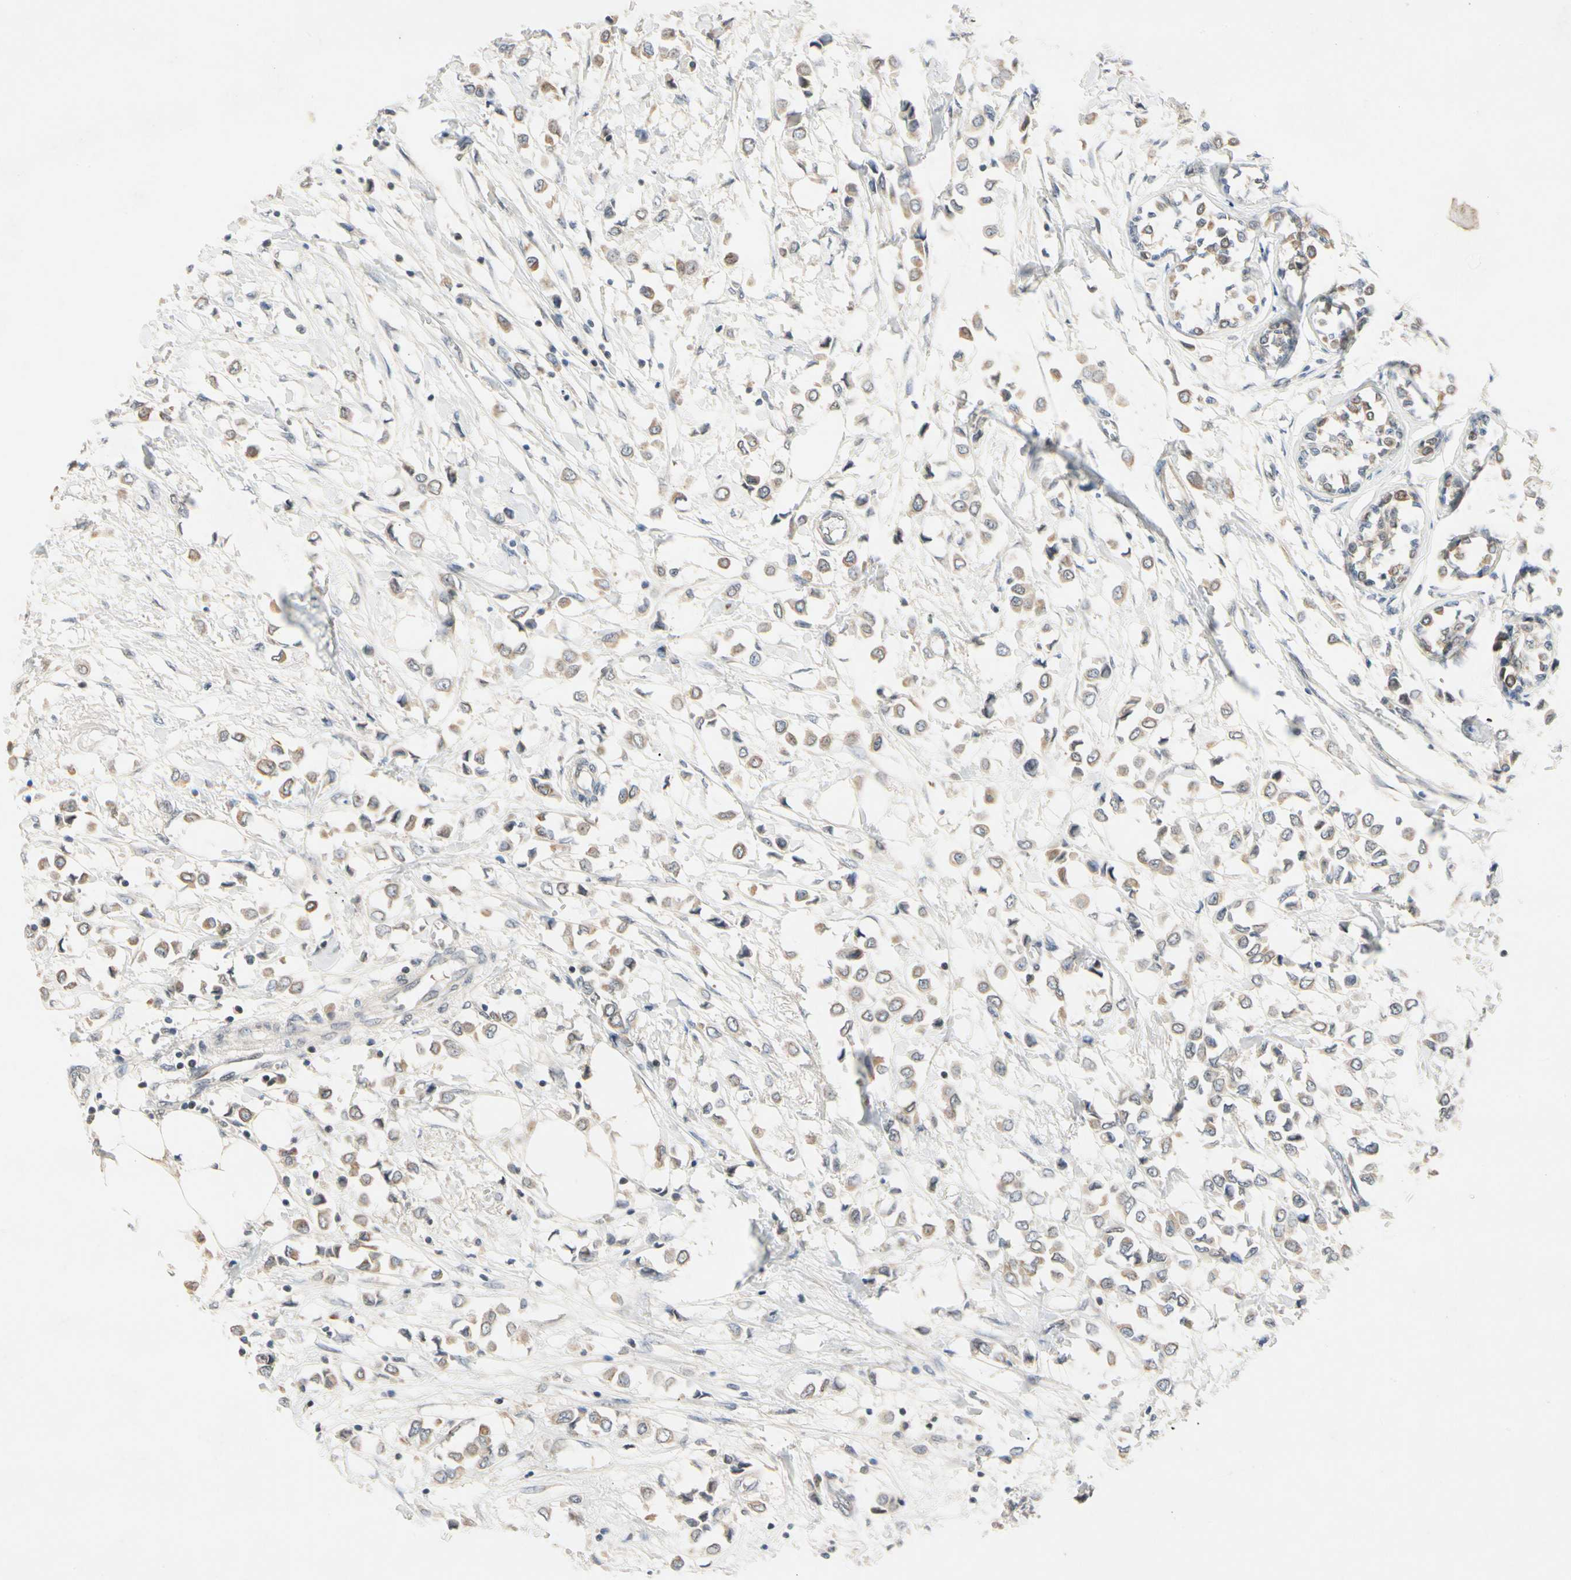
{"staining": {"intensity": "weak", "quantity": ">75%", "location": "cytoplasmic/membranous"}, "tissue": "breast cancer", "cell_type": "Tumor cells", "image_type": "cancer", "snomed": [{"axis": "morphology", "description": "Lobular carcinoma"}, {"axis": "topography", "description": "Breast"}], "caption": "Immunohistochemical staining of breast cancer (lobular carcinoma) displays low levels of weak cytoplasmic/membranous expression in approximately >75% of tumor cells.", "gene": "RIOX2", "patient": {"sex": "female", "age": 51}}